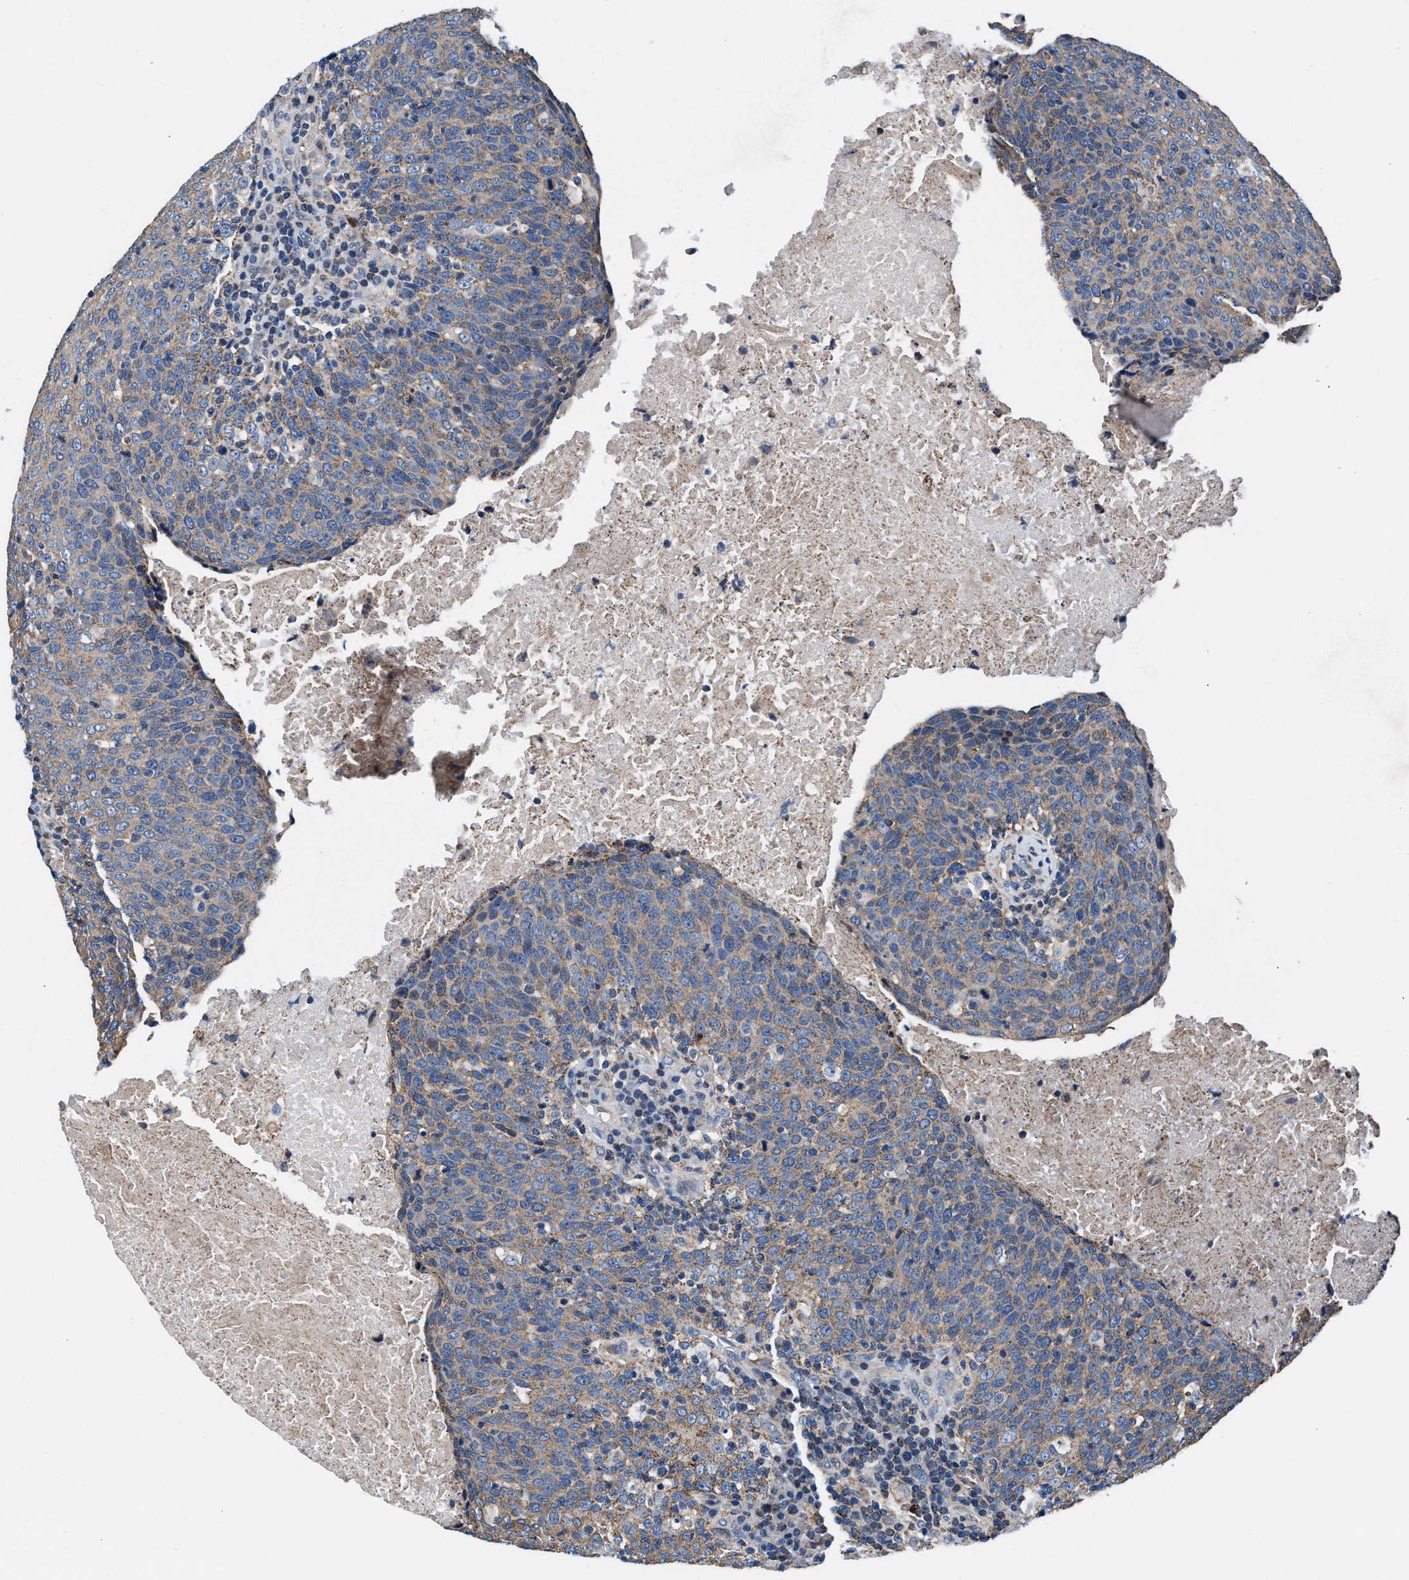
{"staining": {"intensity": "moderate", "quantity": ">75%", "location": "cytoplasmic/membranous"}, "tissue": "head and neck cancer", "cell_type": "Tumor cells", "image_type": "cancer", "snomed": [{"axis": "morphology", "description": "Squamous cell carcinoma, NOS"}, {"axis": "morphology", "description": "Squamous cell carcinoma, metastatic, NOS"}, {"axis": "topography", "description": "Lymph node"}, {"axis": "topography", "description": "Head-Neck"}], "caption": "IHC photomicrograph of squamous cell carcinoma (head and neck) stained for a protein (brown), which demonstrates medium levels of moderate cytoplasmic/membranous positivity in approximately >75% of tumor cells.", "gene": "NKTR", "patient": {"sex": "male", "age": 62}}